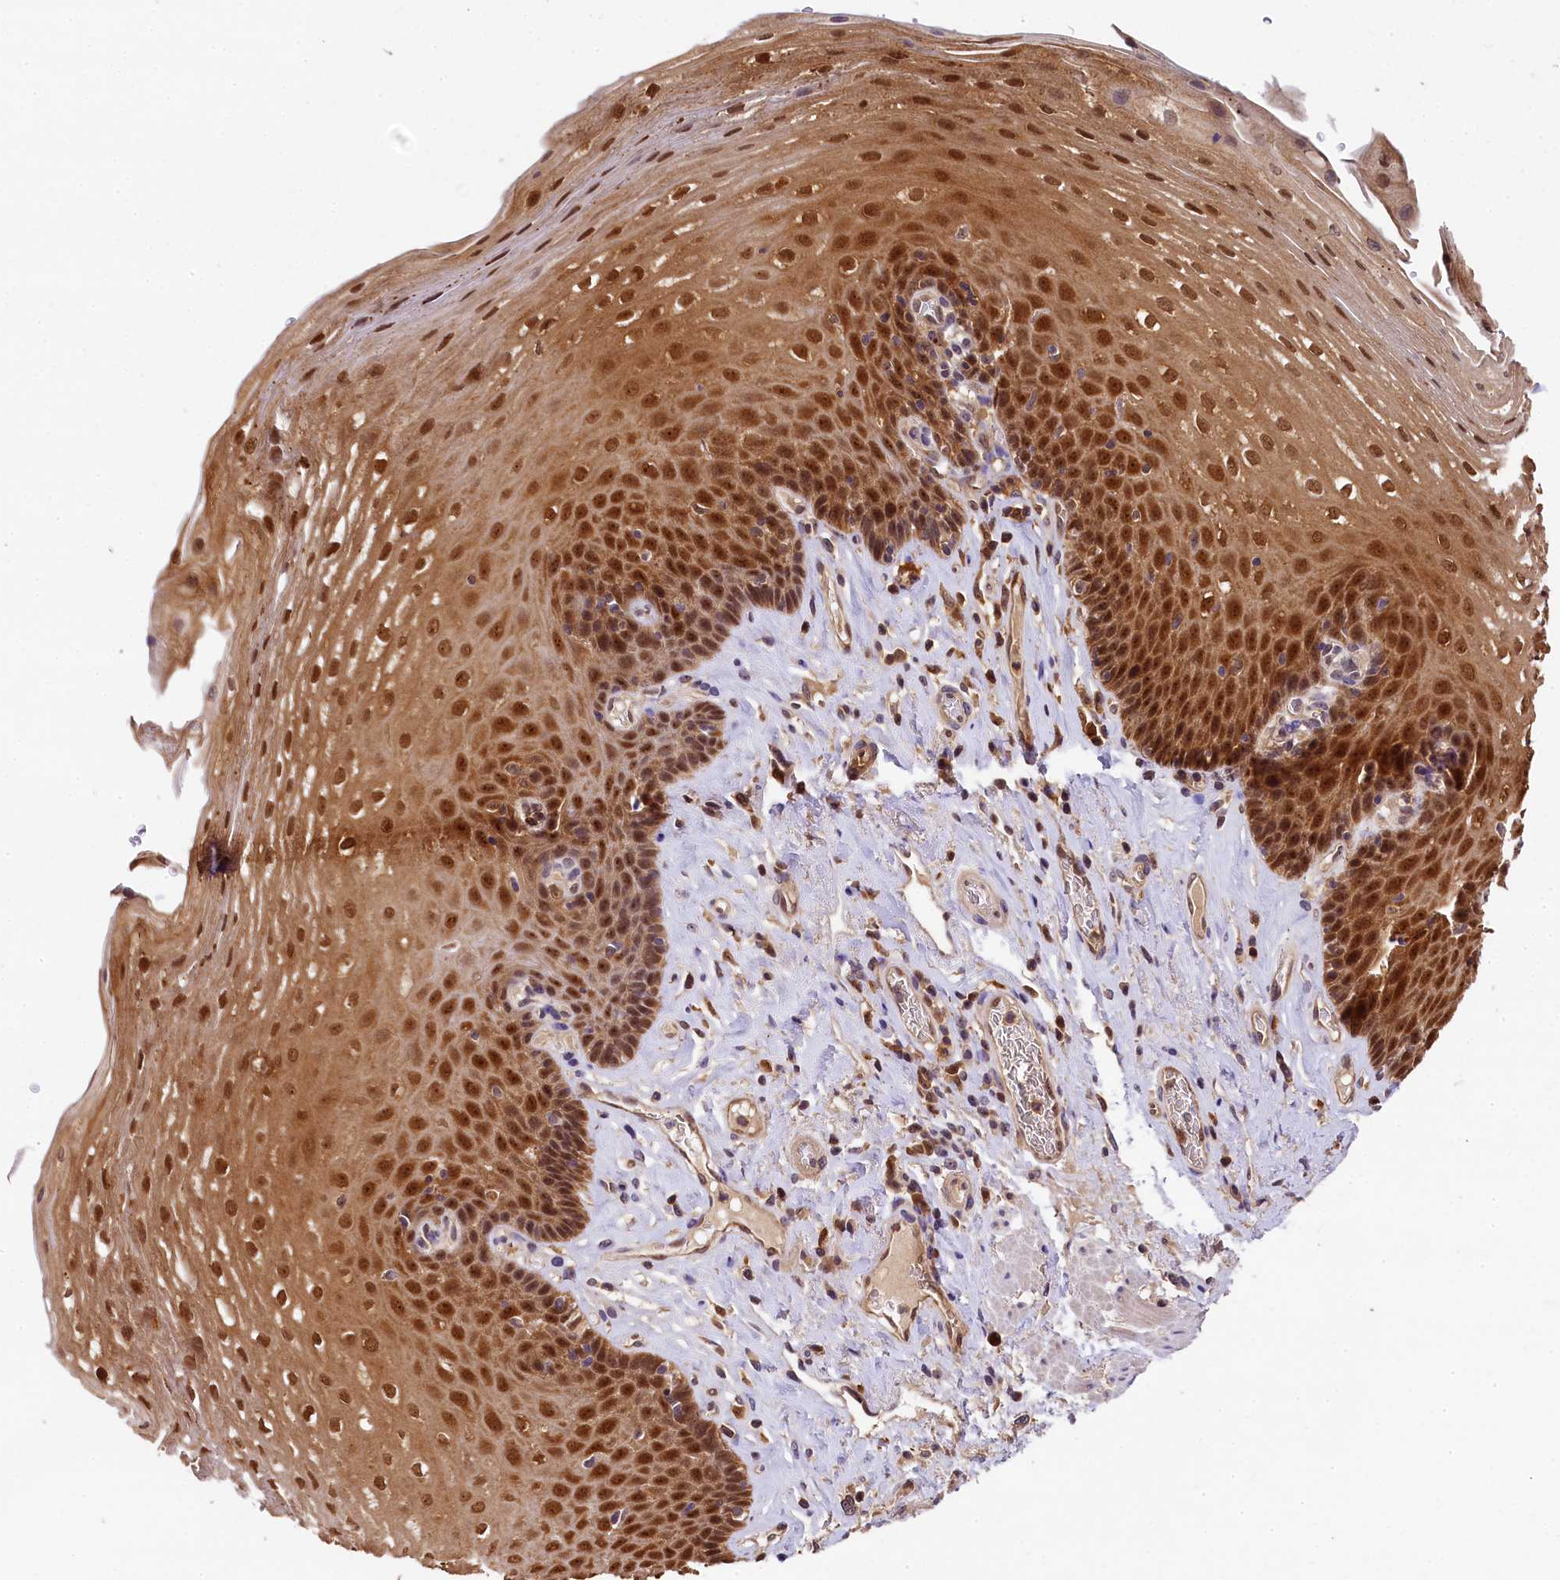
{"staining": {"intensity": "strong", "quantity": ">75%", "location": "cytoplasmic/membranous,nuclear"}, "tissue": "esophagus", "cell_type": "Squamous epithelial cells", "image_type": "normal", "snomed": [{"axis": "morphology", "description": "Normal tissue, NOS"}, {"axis": "topography", "description": "Esophagus"}], "caption": "High-magnification brightfield microscopy of unremarkable esophagus stained with DAB (brown) and counterstained with hematoxylin (blue). squamous epithelial cells exhibit strong cytoplasmic/membranous,nuclear staining is seen in about>75% of cells. Using DAB (3,3'-diaminobenzidine) (brown) and hematoxylin (blue) stains, captured at high magnification using brightfield microscopy.", "gene": "EIF6", "patient": {"sex": "female", "age": 66}}